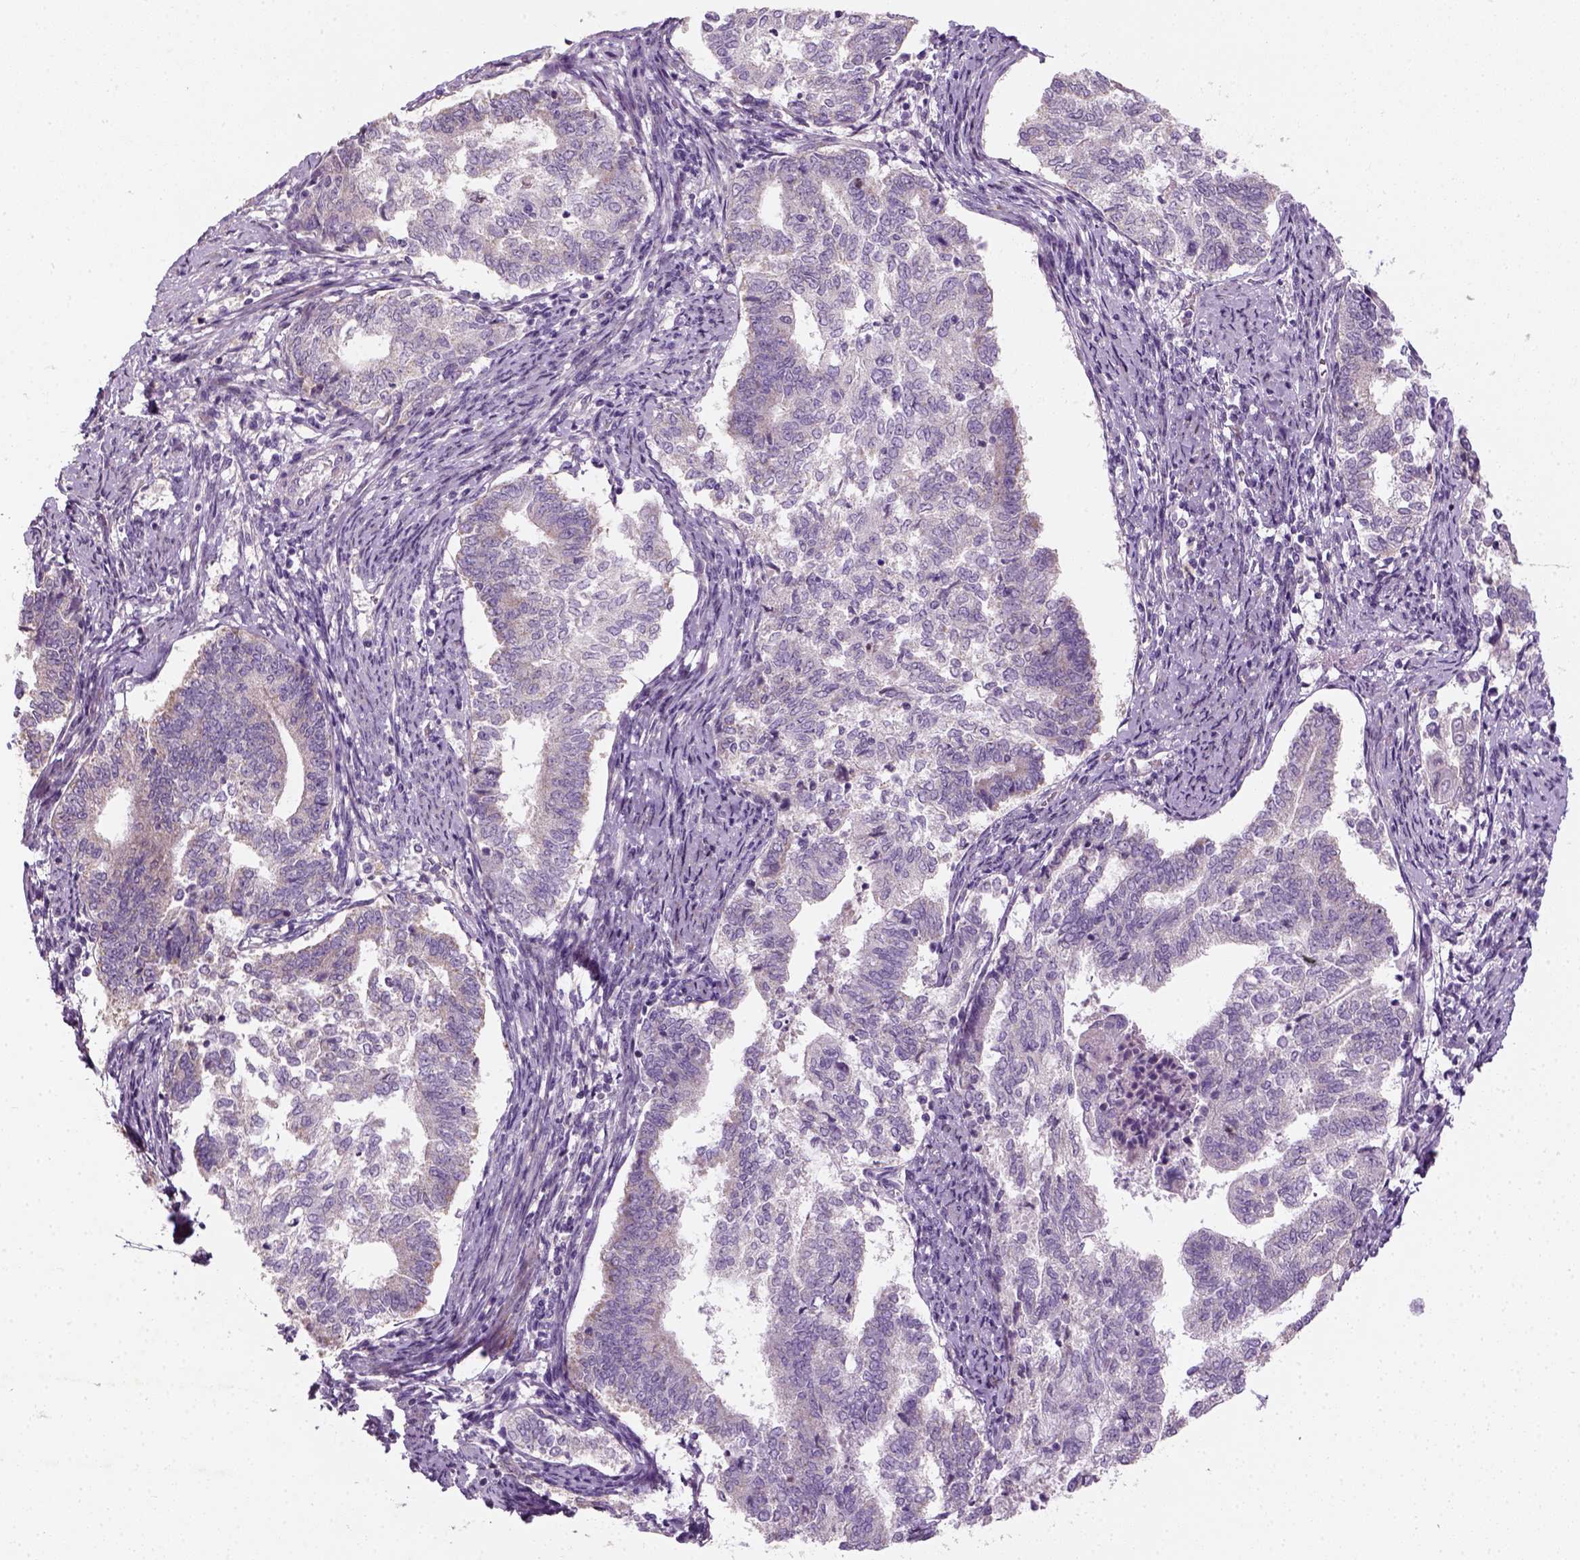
{"staining": {"intensity": "negative", "quantity": "none", "location": "none"}, "tissue": "endometrial cancer", "cell_type": "Tumor cells", "image_type": "cancer", "snomed": [{"axis": "morphology", "description": "Adenocarcinoma, NOS"}, {"axis": "topography", "description": "Endometrium"}], "caption": "Immunohistochemical staining of human endometrial cancer (adenocarcinoma) demonstrates no significant expression in tumor cells.", "gene": "NUDT6", "patient": {"sex": "female", "age": 65}}